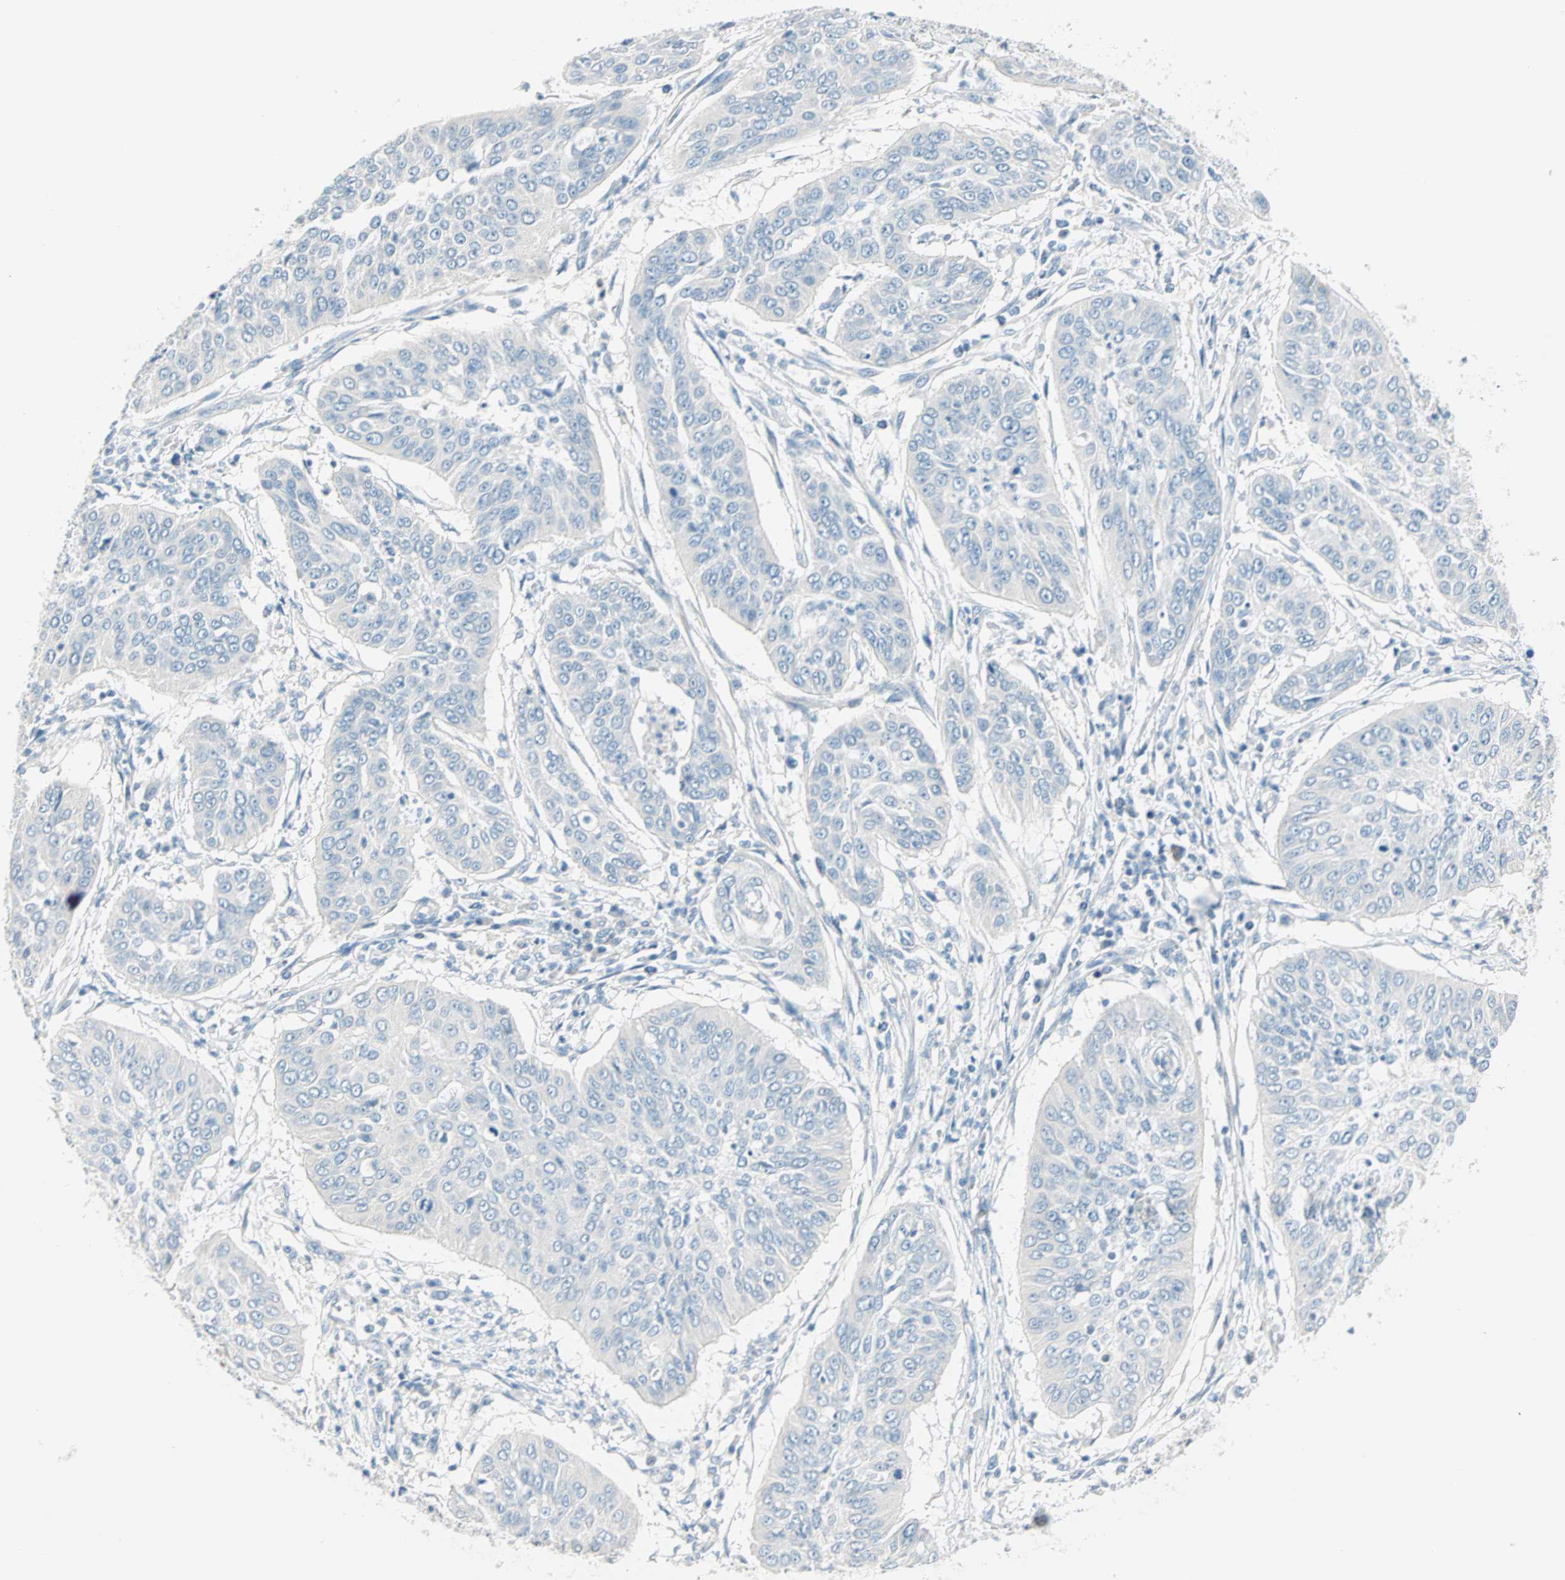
{"staining": {"intensity": "negative", "quantity": "none", "location": "none"}, "tissue": "cervical cancer", "cell_type": "Tumor cells", "image_type": "cancer", "snomed": [{"axis": "morphology", "description": "Normal tissue, NOS"}, {"axis": "morphology", "description": "Squamous cell carcinoma, NOS"}, {"axis": "topography", "description": "Cervix"}], "caption": "Immunohistochemistry micrograph of neoplastic tissue: cervical squamous cell carcinoma stained with DAB (3,3'-diaminobenzidine) exhibits no significant protein staining in tumor cells. The staining is performed using DAB (3,3'-diaminobenzidine) brown chromogen with nuclei counter-stained in using hematoxylin.", "gene": "SULT1C2", "patient": {"sex": "female", "age": 39}}